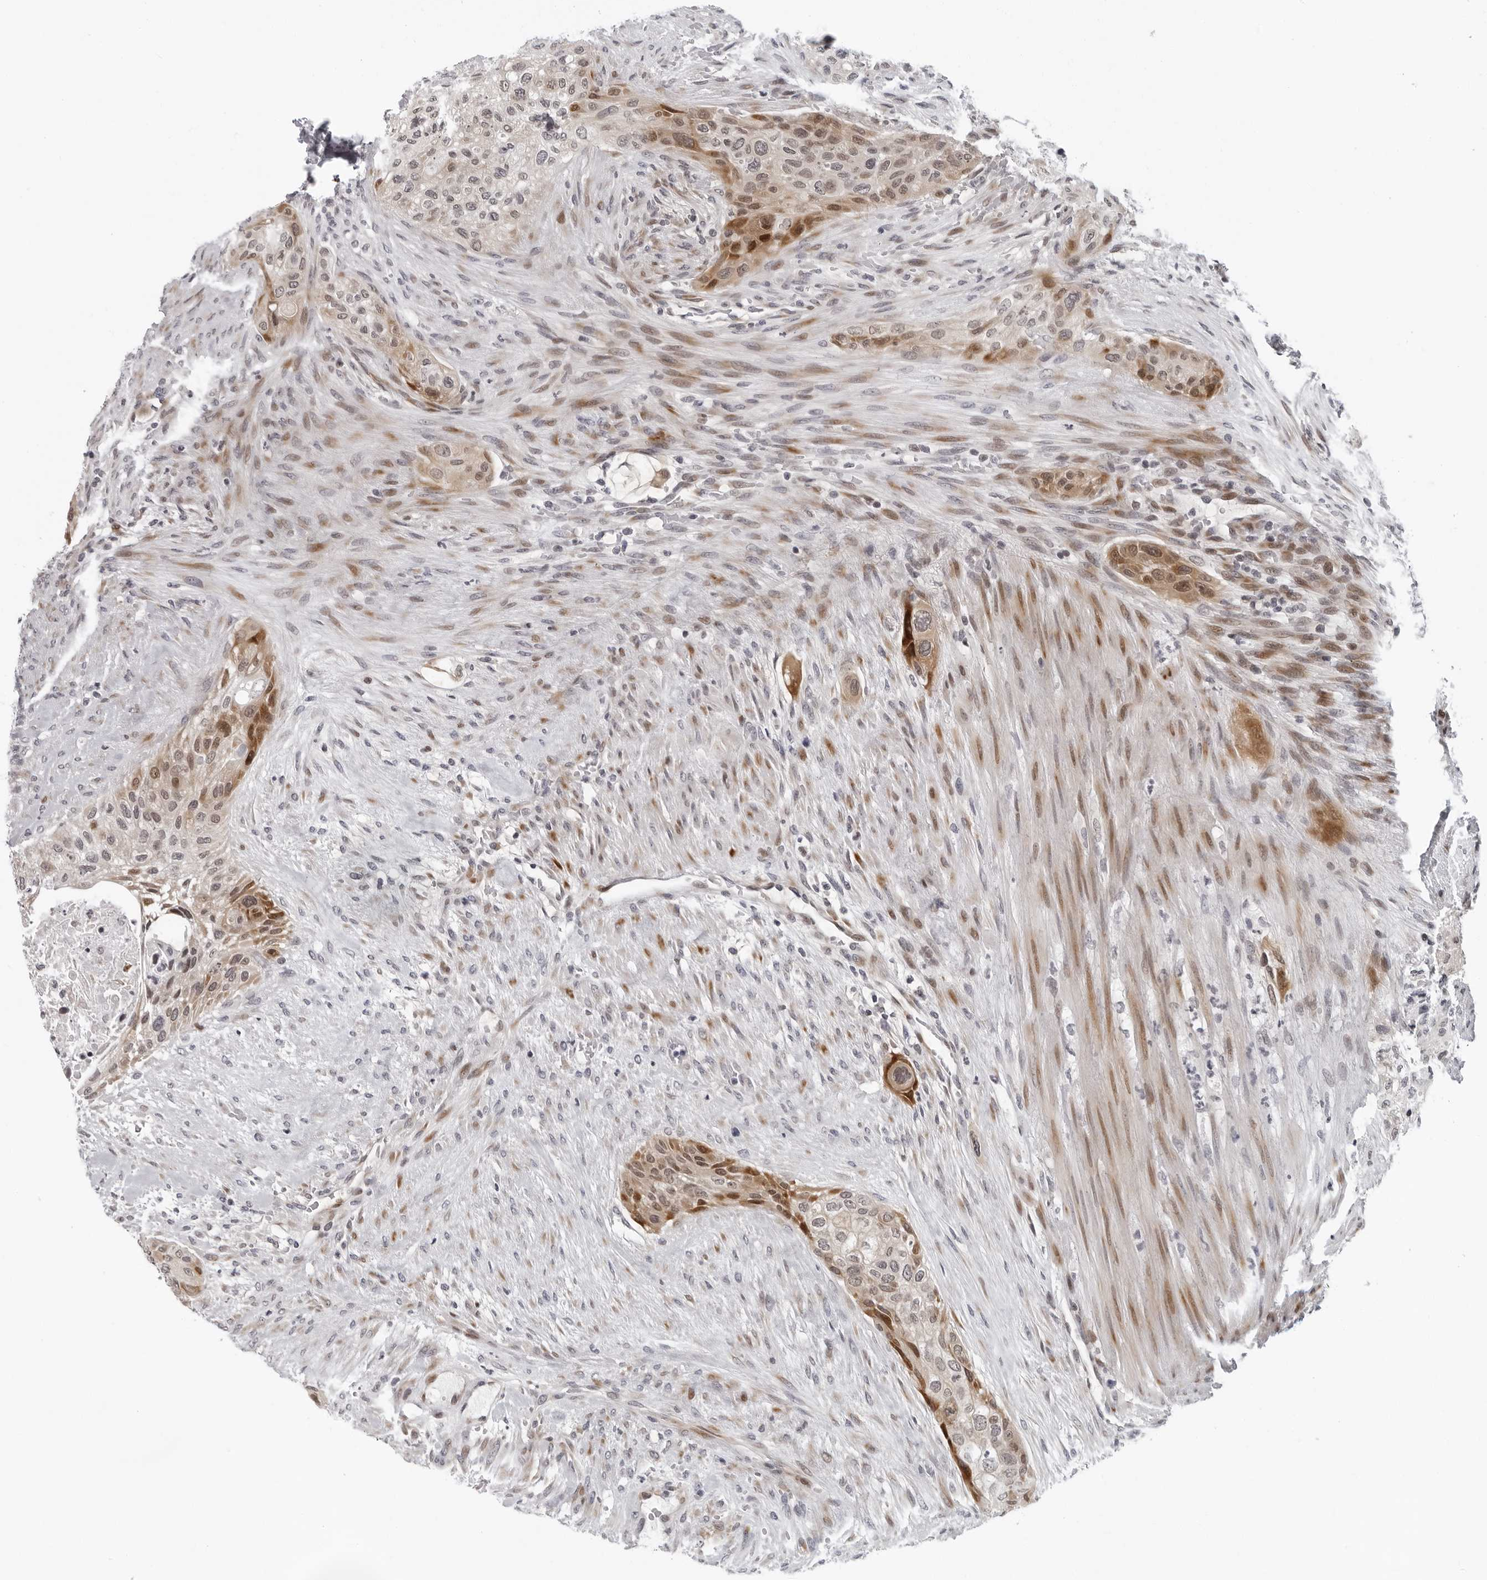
{"staining": {"intensity": "moderate", "quantity": ">75%", "location": "cytoplasmic/membranous,nuclear"}, "tissue": "urothelial cancer", "cell_type": "Tumor cells", "image_type": "cancer", "snomed": [{"axis": "morphology", "description": "Urothelial carcinoma, High grade"}, {"axis": "topography", "description": "Urinary bladder"}], "caption": "Human urothelial cancer stained with a brown dye demonstrates moderate cytoplasmic/membranous and nuclear positive expression in about >75% of tumor cells.", "gene": "PIP4K2C", "patient": {"sex": "male", "age": 35}}